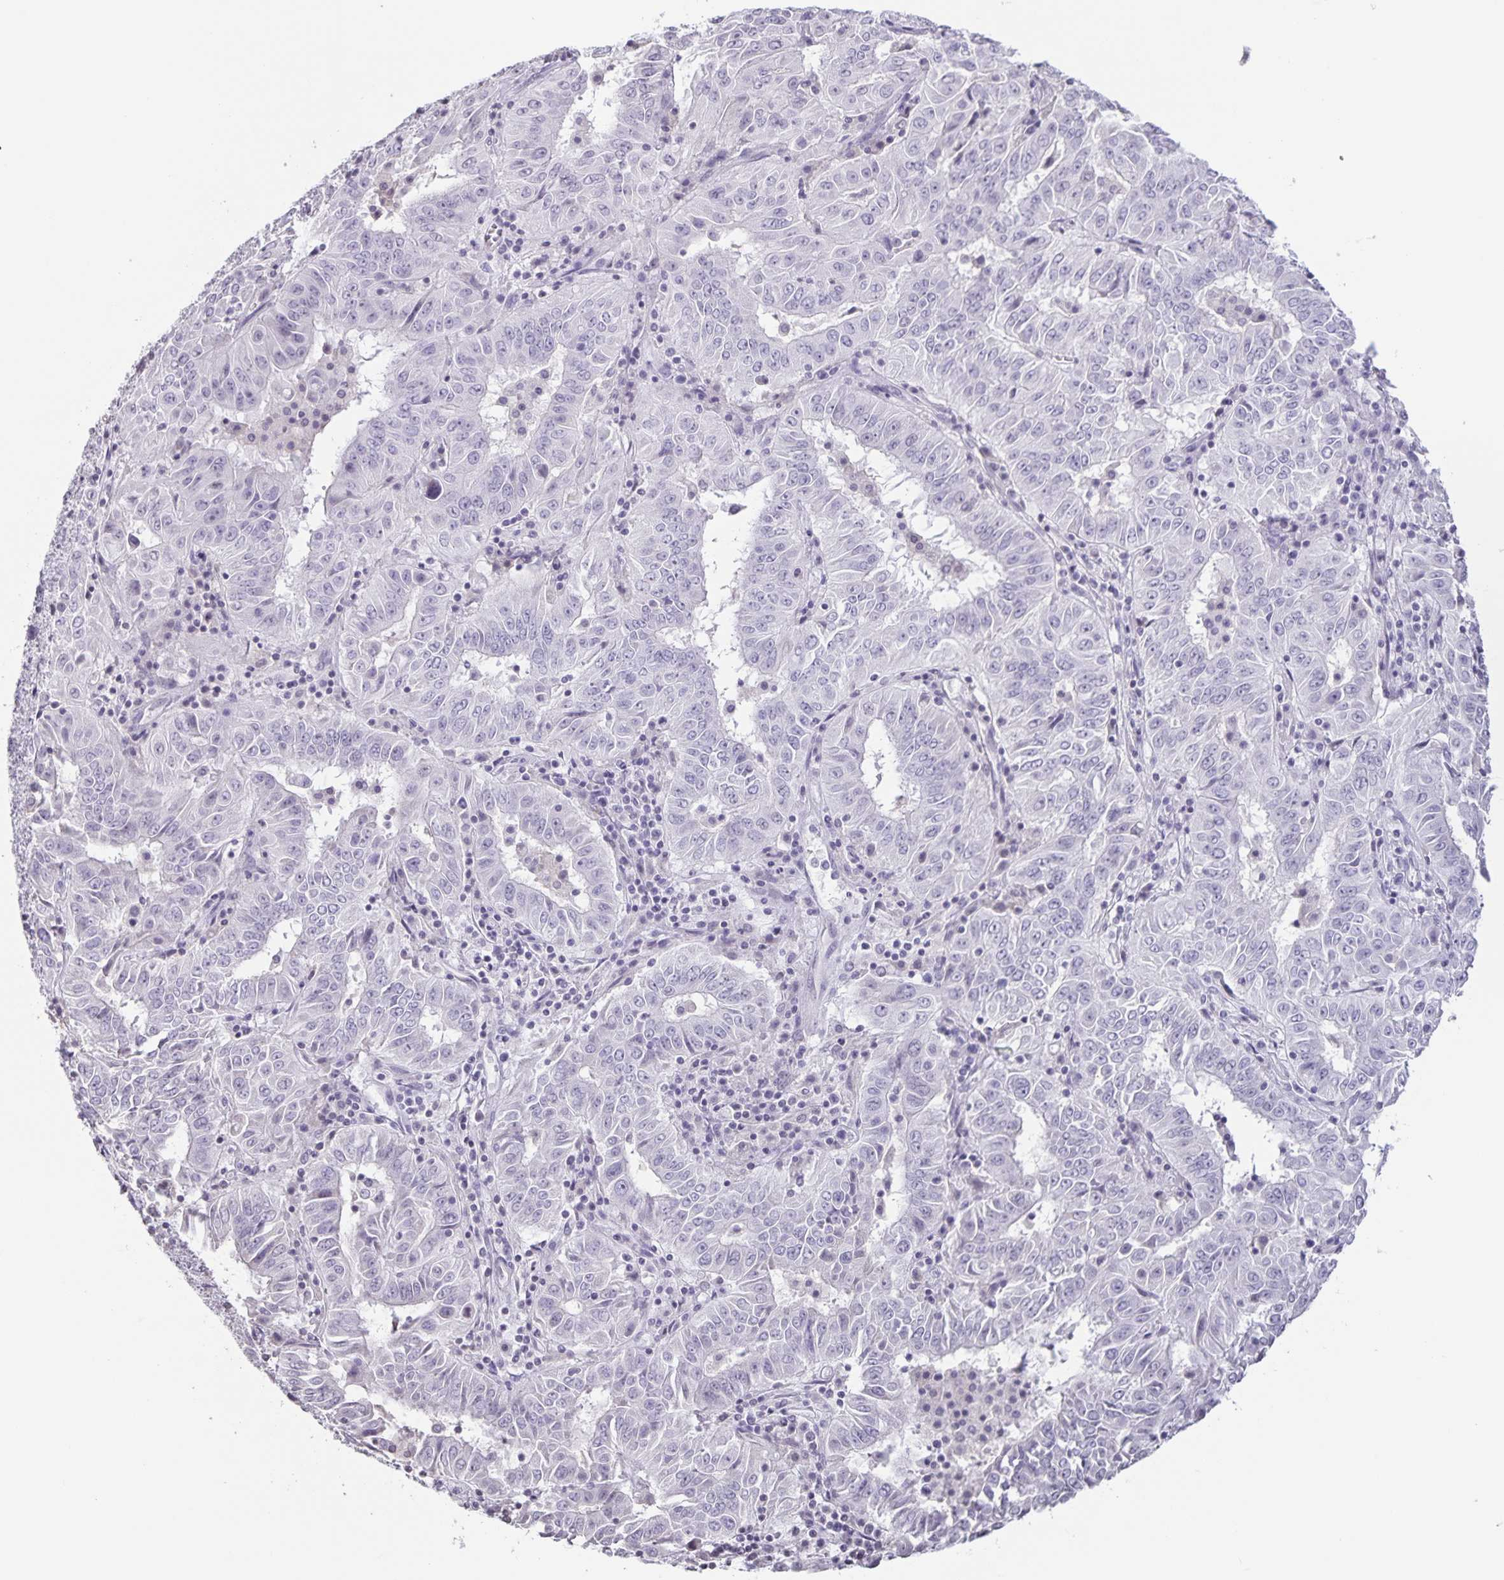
{"staining": {"intensity": "negative", "quantity": "none", "location": "none"}, "tissue": "pancreatic cancer", "cell_type": "Tumor cells", "image_type": "cancer", "snomed": [{"axis": "morphology", "description": "Adenocarcinoma, NOS"}, {"axis": "topography", "description": "Pancreas"}], "caption": "Pancreatic adenocarcinoma stained for a protein using immunohistochemistry reveals no staining tumor cells.", "gene": "AQP4", "patient": {"sex": "male", "age": 63}}